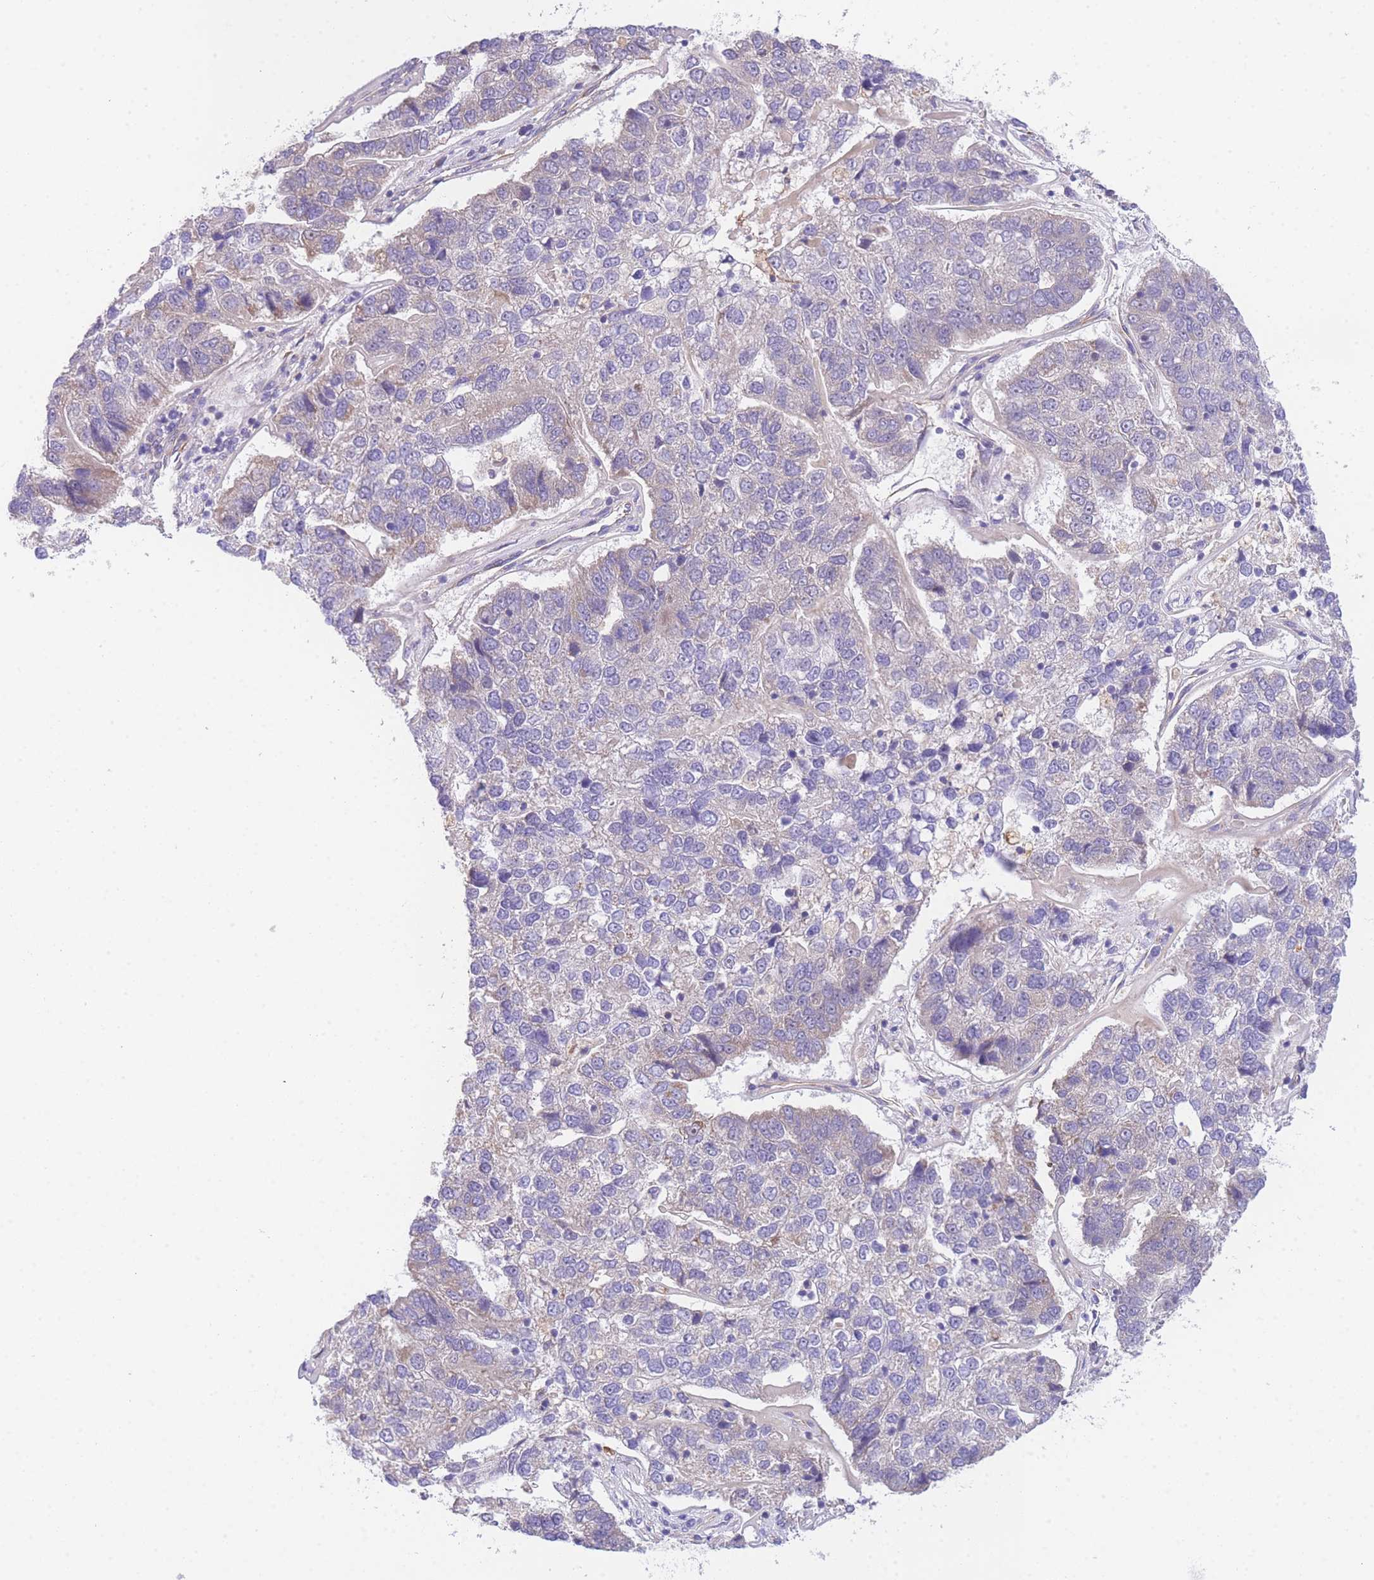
{"staining": {"intensity": "negative", "quantity": "none", "location": "none"}, "tissue": "pancreatic cancer", "cell_type": "Tumor cells", "image_type": "cancer", "snomed": [{"axis": "morphology", "description": "Adenocarcinoma, NOS"}, {"axis": "topography", "description": "Pancreas"}], "caption": "Tumor cells show no significant protein positivity in pancreatic cancer. (Immunohistochemistry (ihc), brightfield microscopy, high magnification).", "gene": "MTRES1", "patient": {"sex": "female", "age": 61}}